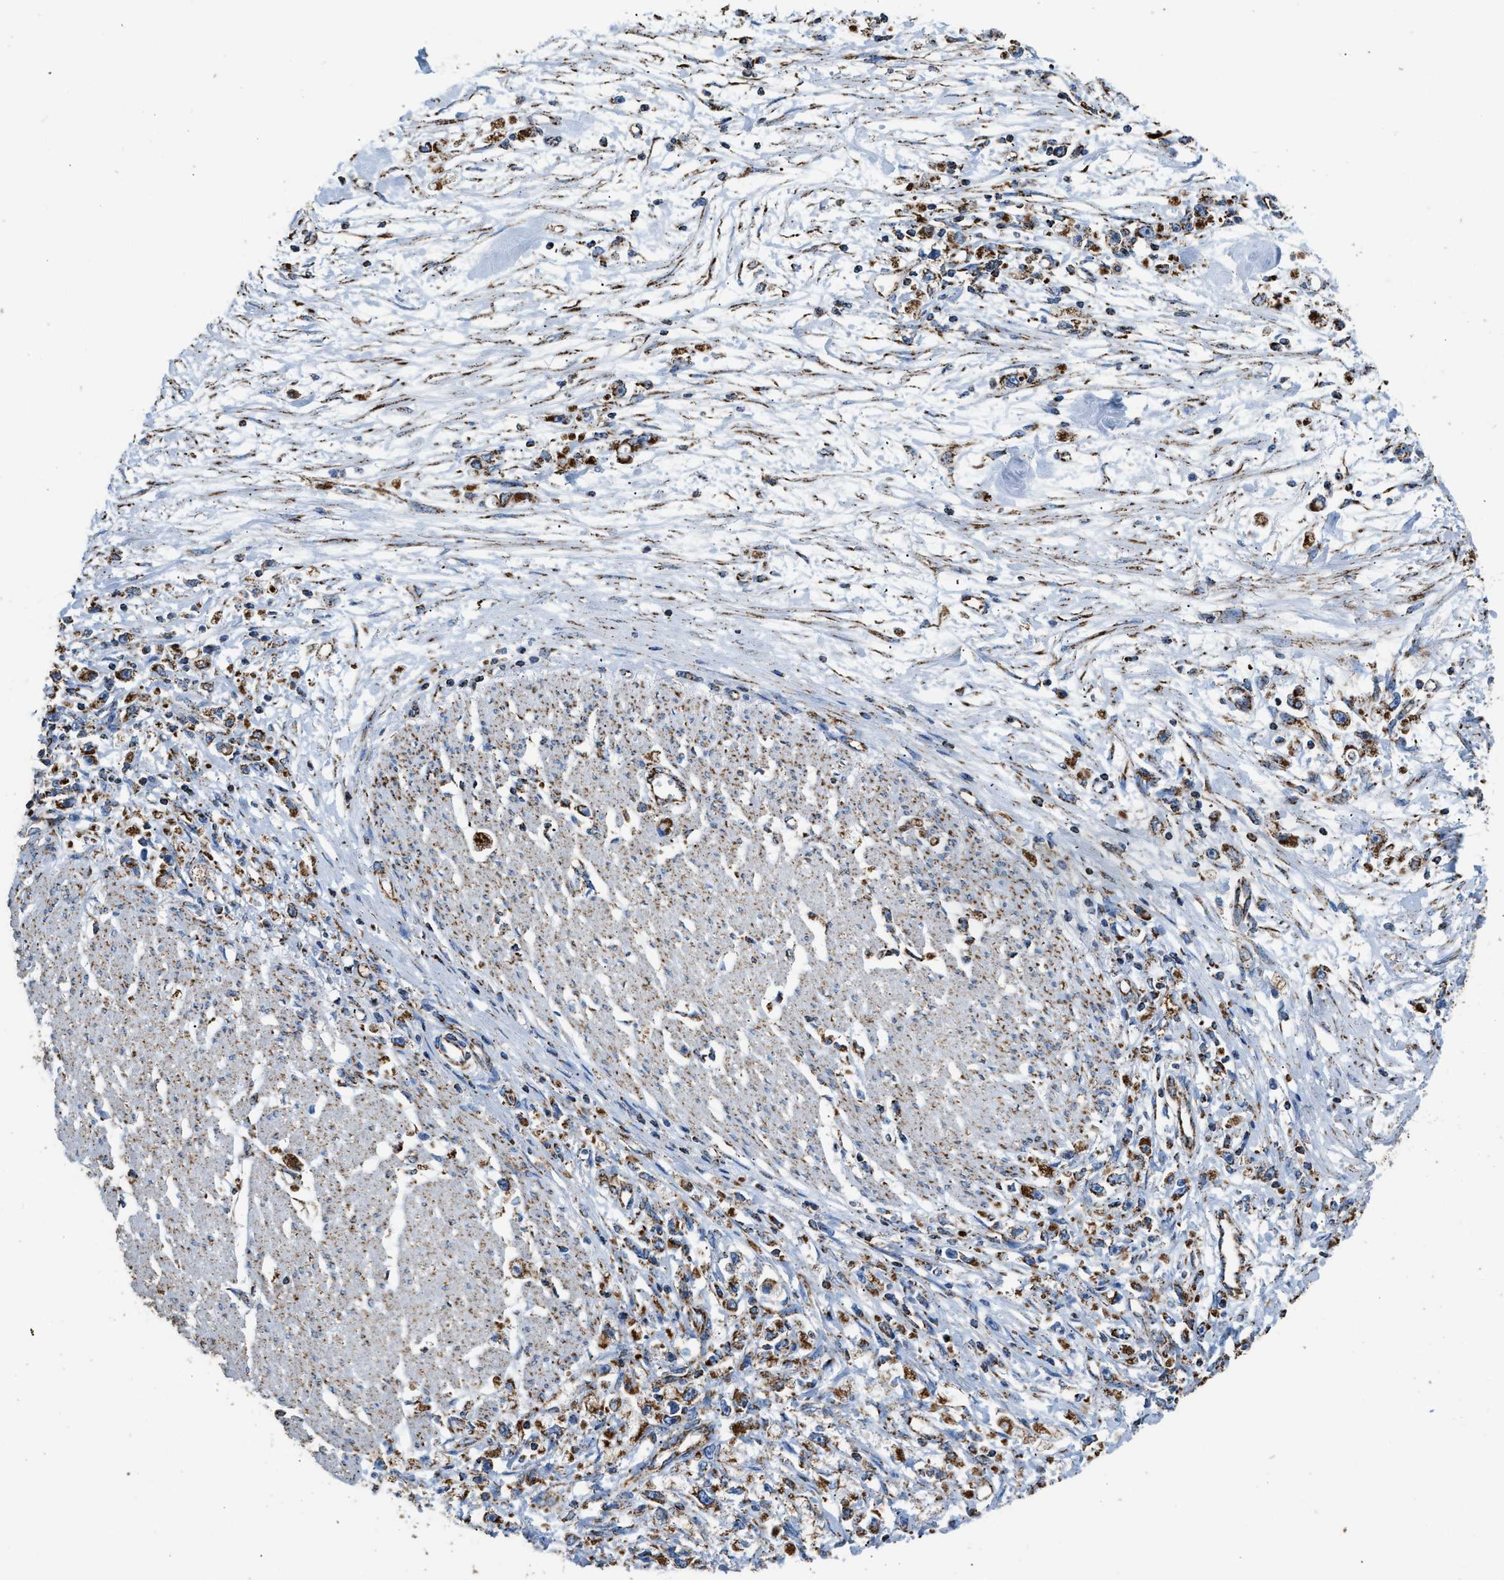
{"staining": {"intensity": "moderate", "quantity": ">75%", "location": "cytoplasmic/membranous"}, "tissue": "stomach cancer", "cell_type": "Tumor cells", "image_type": "cancer", "snomed": [{"axis": "morphology", "description": "Adenocarcinoma, NOS"}, {"axis": "topography", "description": "Stomach"}], "caption": "IHC of stomach adenocarcinoma exhibits medium levels of moderate cytoplasmic/membranous positivity in about >75% of tumor cells. (IHC, brightfield microscopy, high magnification).", "gene": "IRX6", "patient": {"sex": "female", "age": 59}}